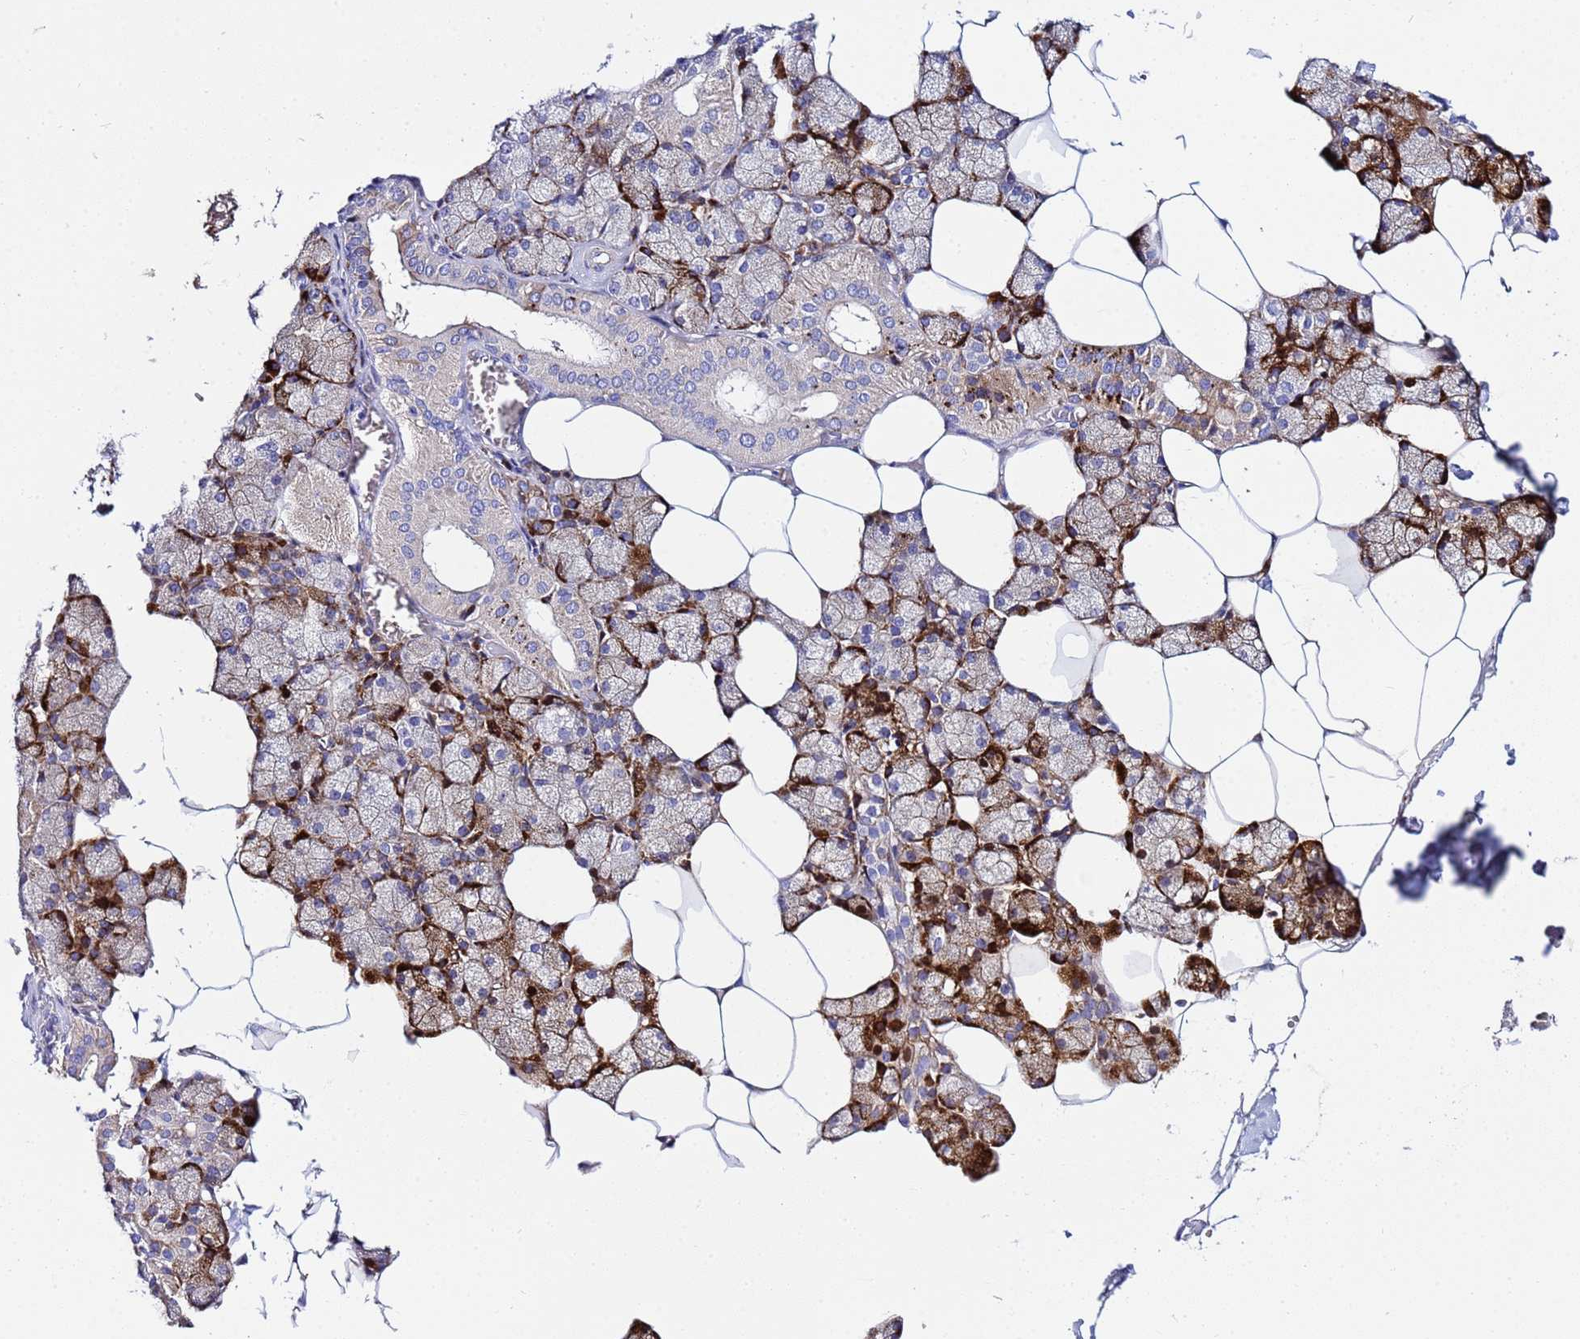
{"staining": {"intensity": "strong", "quantity": "<25%", "location": "cytoplasmic/membranous"}, "tissue": "salivary gland", "cell_type": "Glandular cells", "image_type": "normal", "snomed": [{"axis": "morphology", "description": "Normal tissue, NOS"}, {"axis": "topography", "description": "Salivary gland"}], "caption": "A histopathology image showing strong cytoplasmic/membranous expression in about <25% of glandular cells in benign salivary gland, as visualized by brown immunohistochemical staining.", "gene": "USP18", "patient": {"sex": "male", "age": 62}}